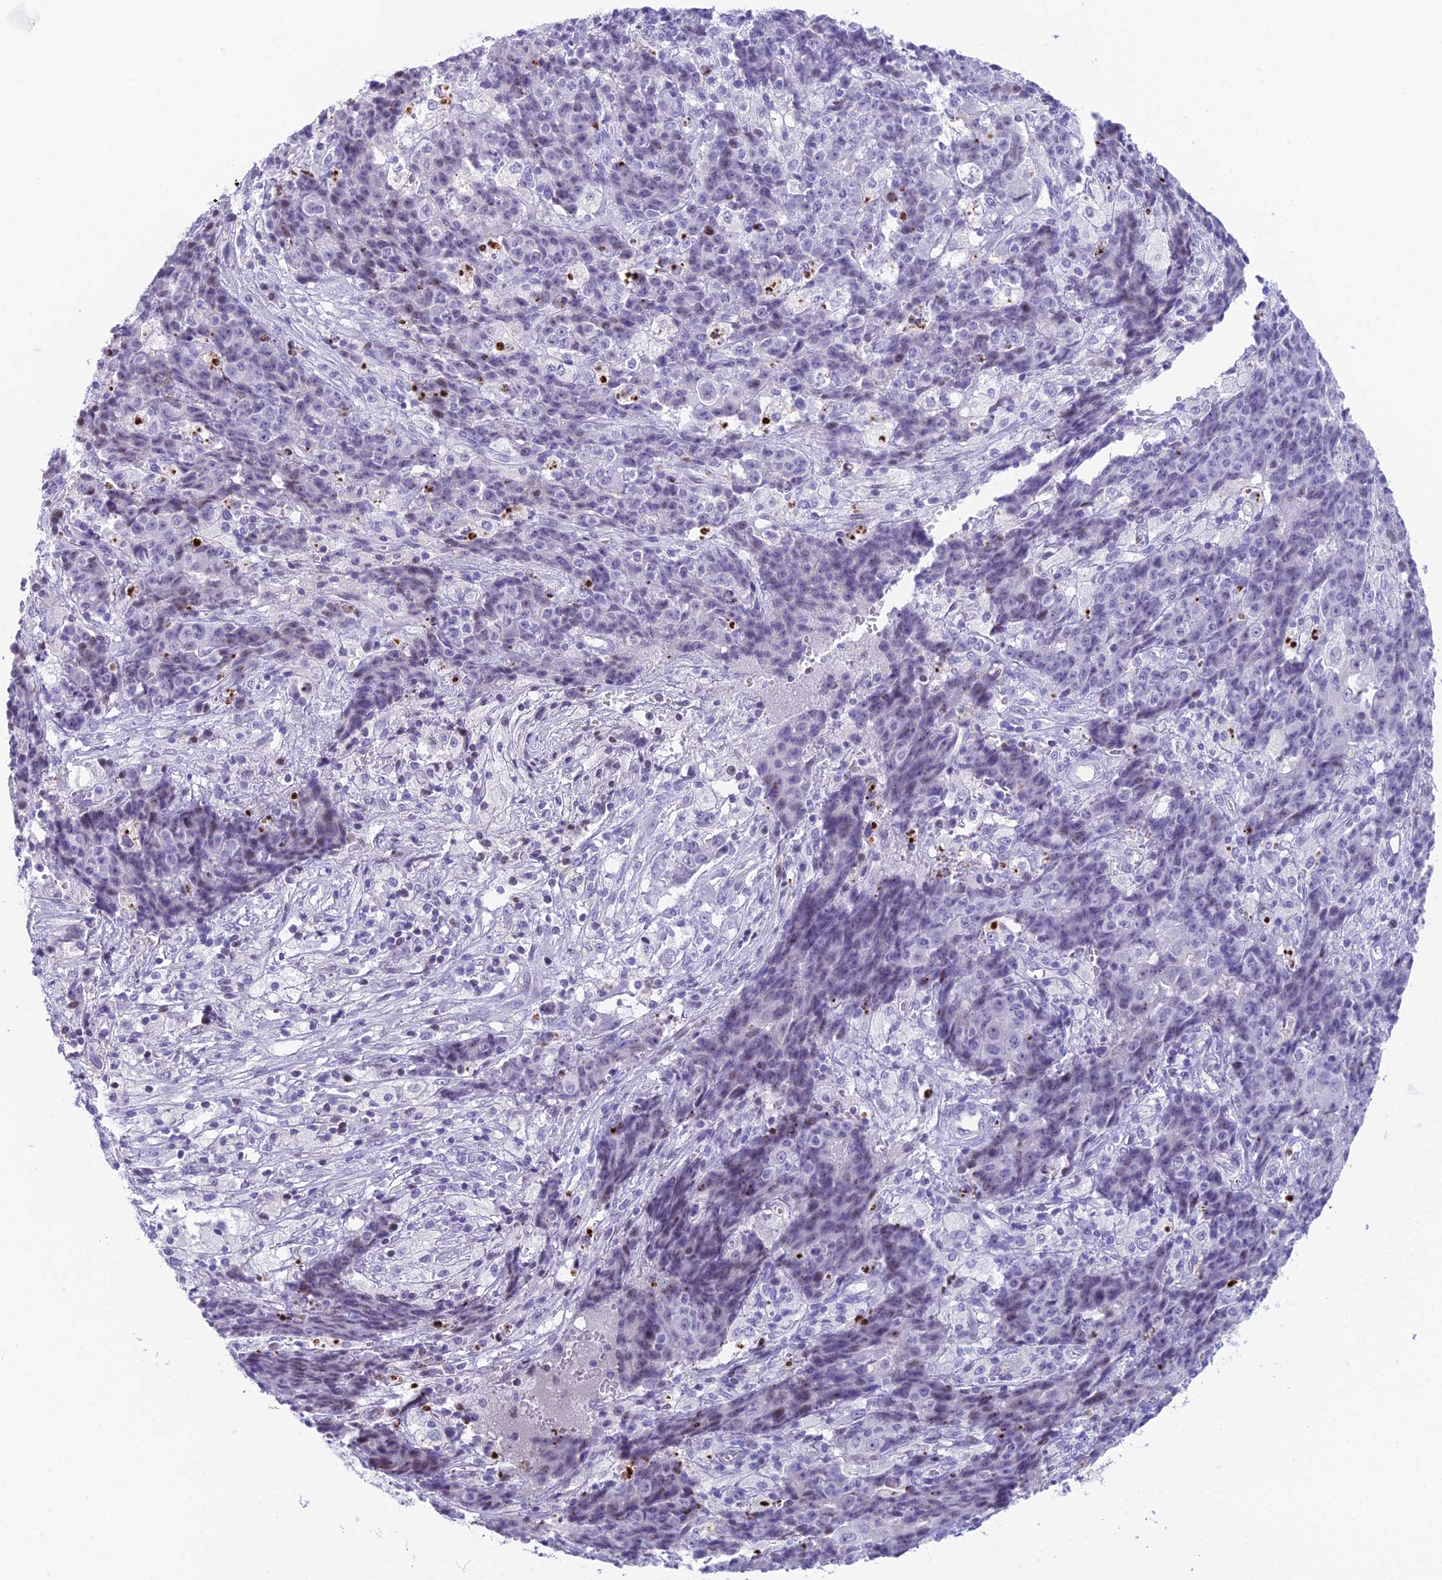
{"staining": {"intensity": "weak", "quantity": "<25%", "location": "nuclear"}, "tissue": "ovarian cancer", "cell_type": "Tumor cells", "image_type": "cancer", "snomed": [{"axis": "morphology", "description": "Carcinoma, endometroid"}, {"axis": "topography", "description": "Ovary"}], "caption": "Tumor cells show no significant protein positivity in ovarian cancer.", "gene": "CC2D2A", "patient": {"sex": "female", "age": 42}}